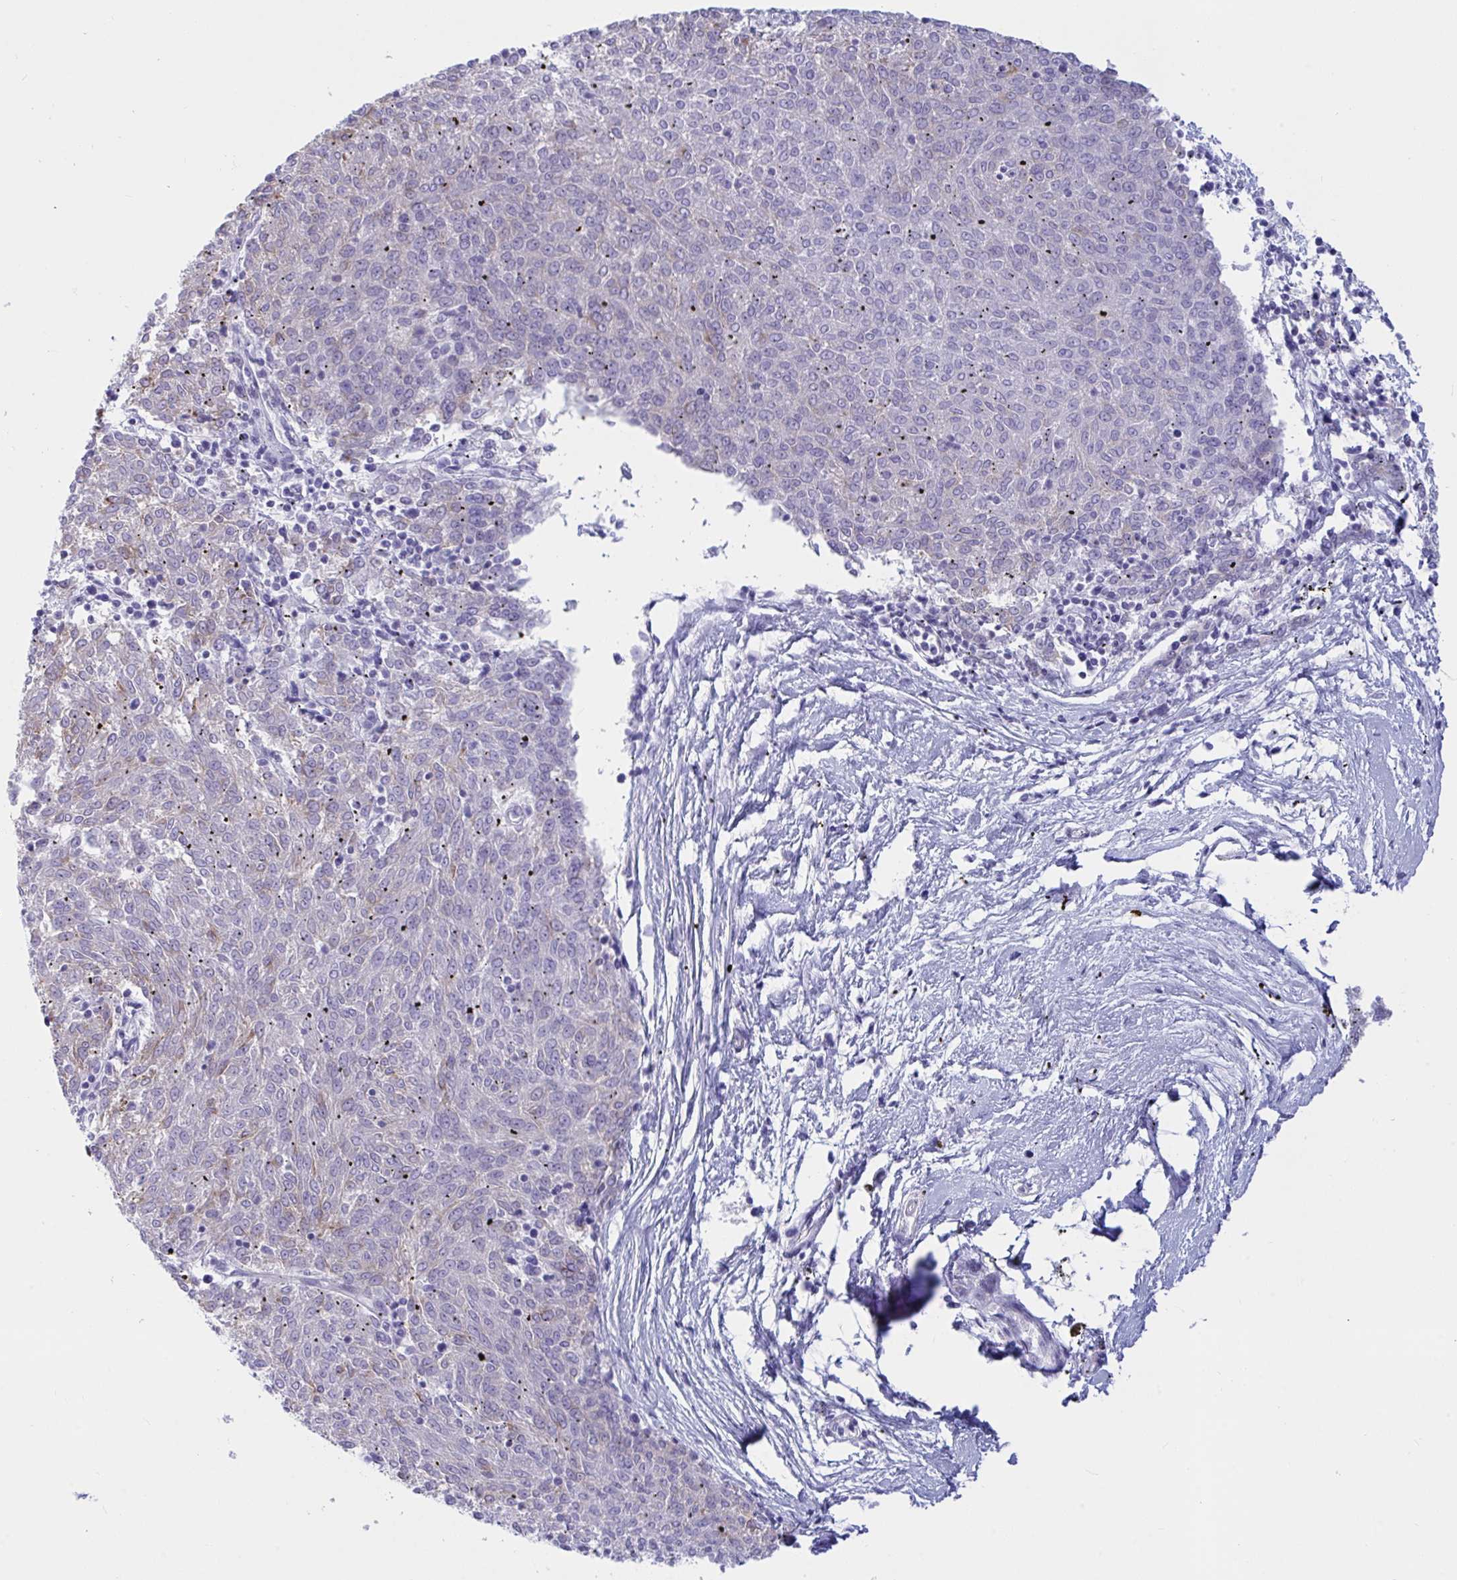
{"staining": {"intensity": "negative", "quantity": "none", "location": "none"}, "tissue": "melanoma", "cell_type": "Tumor cells", "image_type": "cancer", "snomed": [{"axis": "morphology", "description": "Malignant melanoma, NOS"}, {"axis": "topography", "description": "Skin"}], "caption": "This image is of malignant melanoma stained with IHC to label a protein in brown with the nuclei are counter-stained blue. There is no staining in tumor cells. (DAB (3,3'-diaminobenzidine) immunohistochemistry (IHC) with hematoxylin counter stain).", "gene": "IKZF2", "patient": {"sex": "female", "age": 72}}